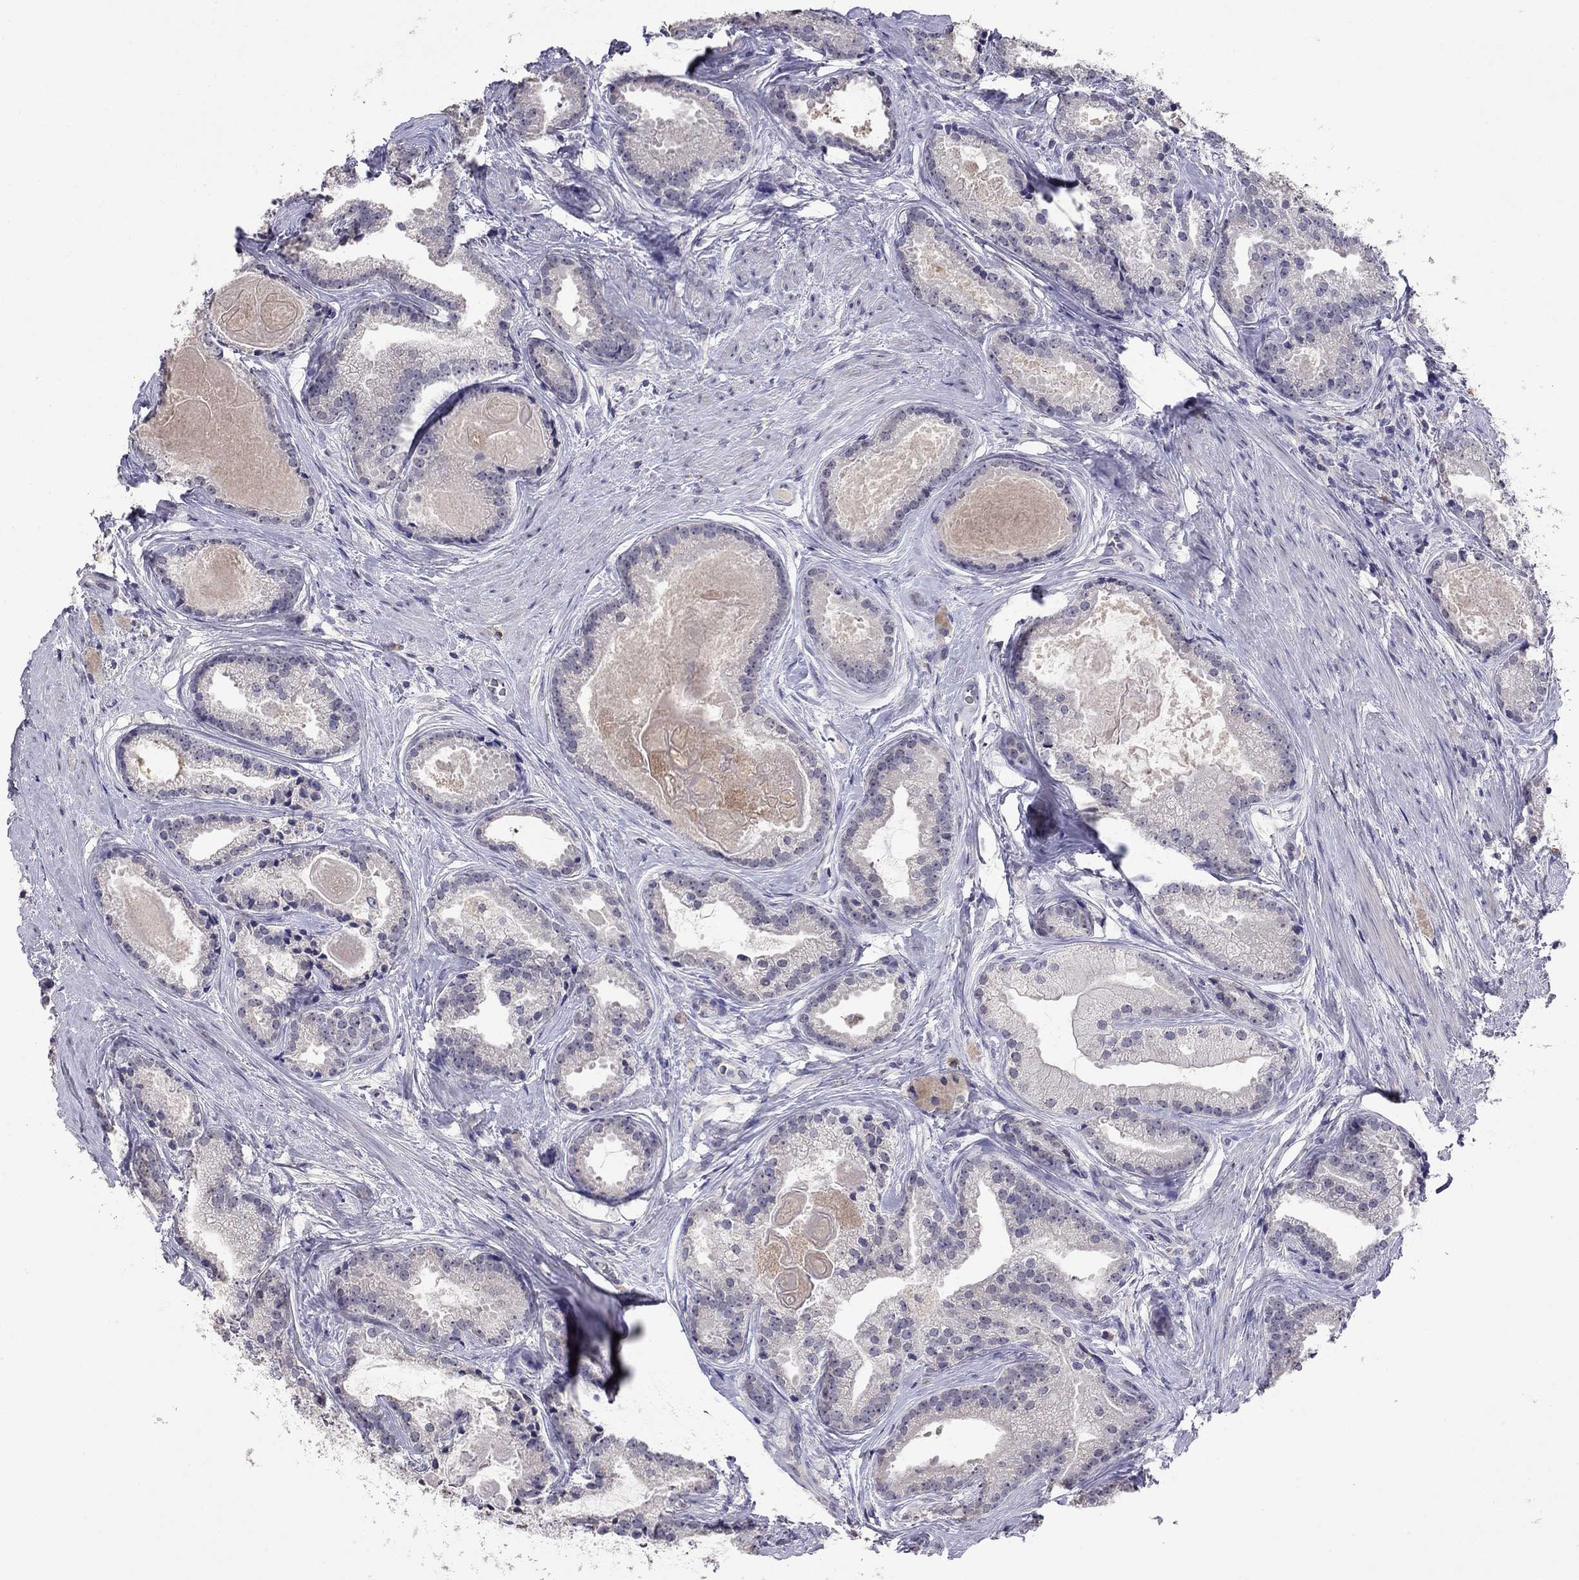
{"staining": {"intensity": "negative", "quantity": "none", "location": "none"}, "tissue": "prostate cancer", "cell_type": "Tumor cells", "image_type": "cancer", "snomed": [{"axis": "morphology", "description": "Adenocarcinoma, NOS"}, {"axis": "morphology", "description": "Adenocarcinoma, High grade"}, {"axis": "topography", "description": "Prostate"}], "caption": "Histopathology image shows no significant protein staining in tumor cells of prostate cancer.", "gene": "WNK3", "patient": {"sex": "male", "age": 64}}